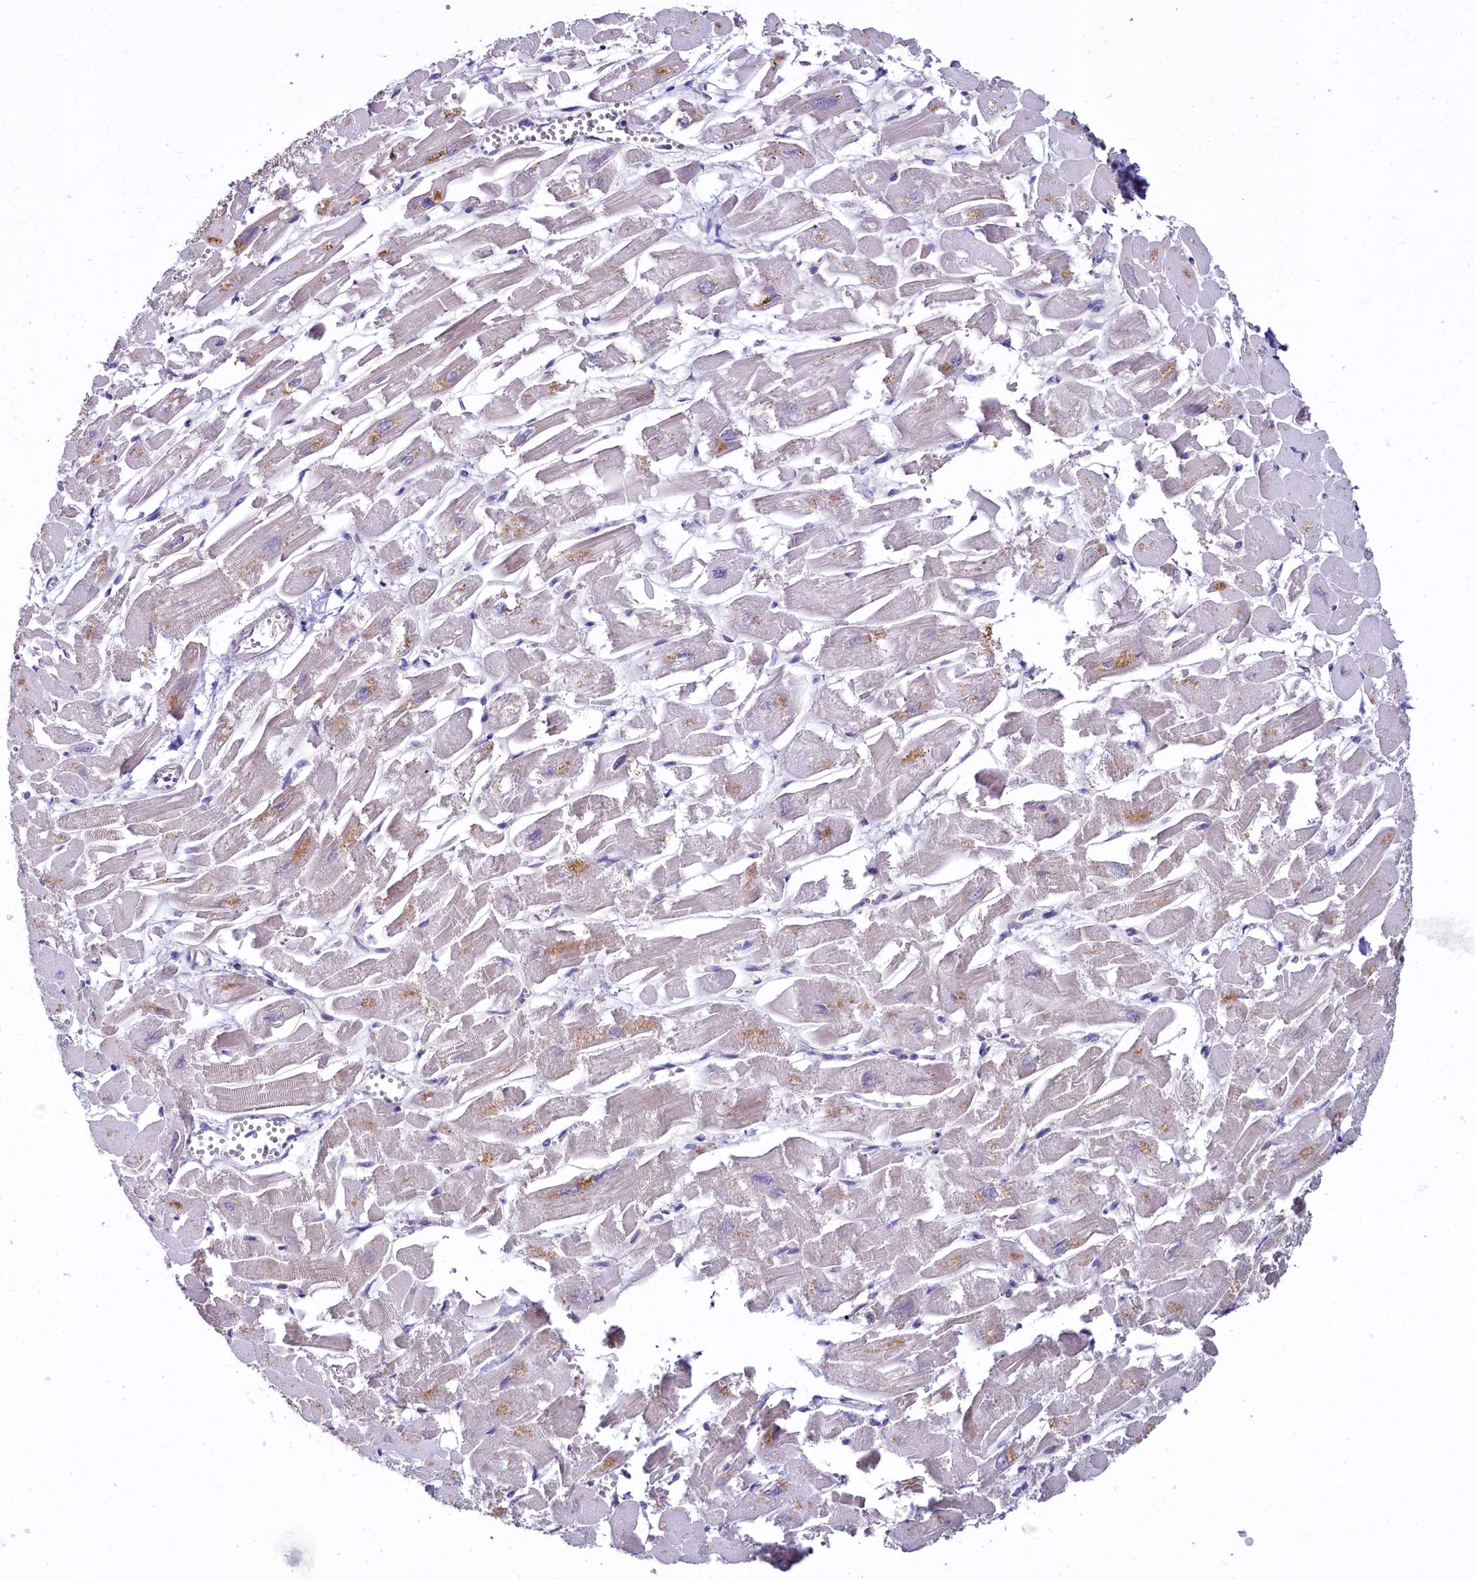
{"staining": {"intensity": "weak", "quantity": "25%-75%", "location": "cytoplasmic/membranous"}, "tissue": "heart muscle", "cell_type": "Cardiomyocytes", "image_type": "normal", "snomed": [{"axis": "morphology", "description": "Normal tissue, NOS"}, {"axis": "topography", "description": "Heart"}], "caption": "DAB immunohistochemical staining of unremarkable human heart muscle exhibits weak cytoplasmic/membranous protein expression in about 25%-75% of cardiomyocytes.", "gene": "MRPL57", "patient": {"sex": "male", "age": 54}}